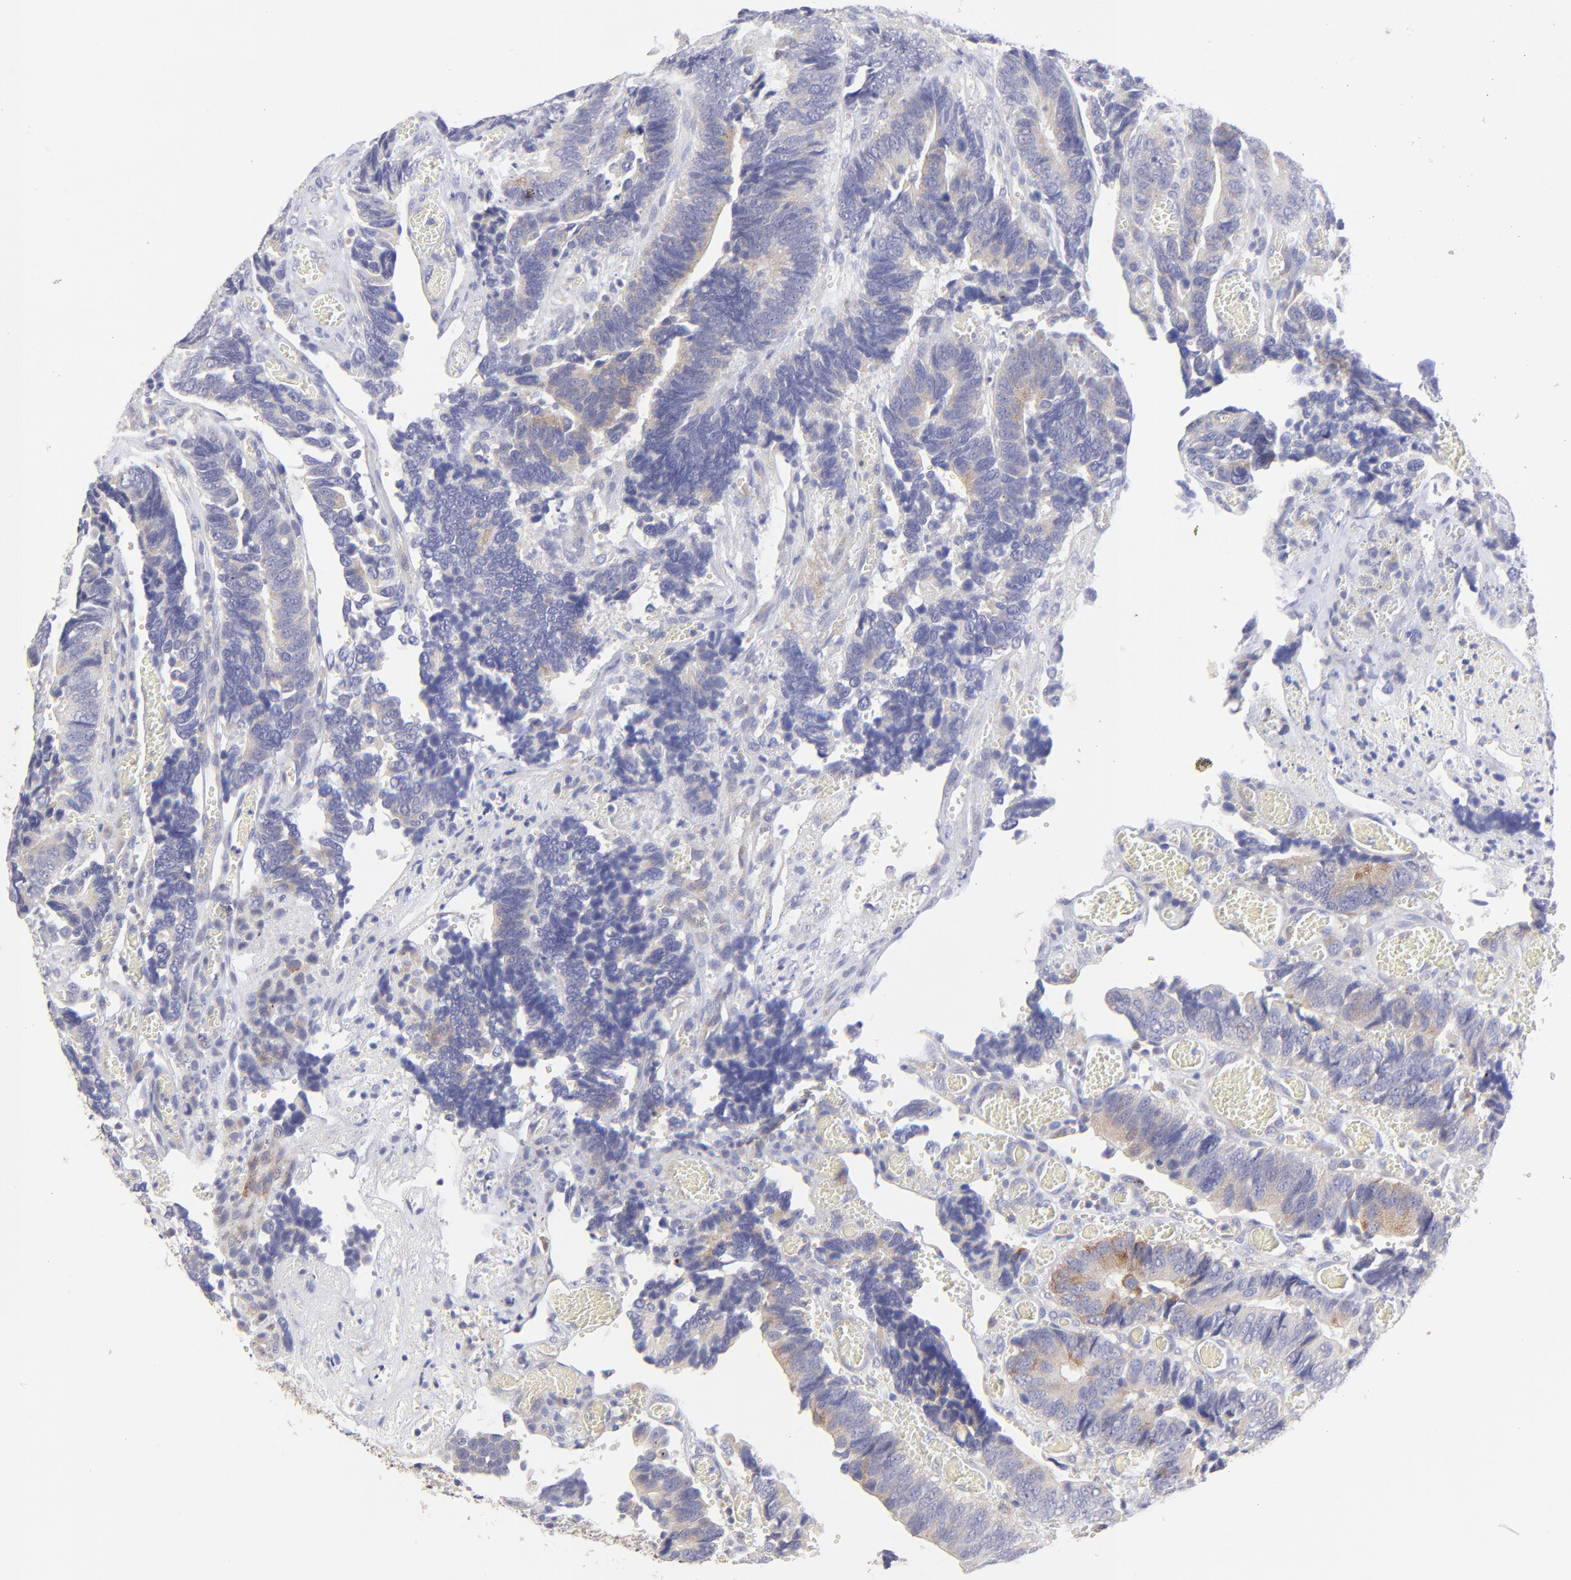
{"staining": {"intensity": "moderate", "quantity": "25%-75%", "location": "cytoplasmic/membranous"}, "tissue": "colorectal cancer", "cell_type": "Tumor cells", "image_type": "cancer", "snomed": [{"axis": "morphology", "description": "Adenocarcinoma, NOS"}, {"axis": "topography", "description": "Colon"}], "caption": "Colorectal adenocarcinoma stained for a protein (brown) shows moderate cytoplasmic/membranous positive staining in approximately 25%-75% of tumor cells.", "gene": "LHFPL1", "patient": {"sex": "male", "age": 72}}